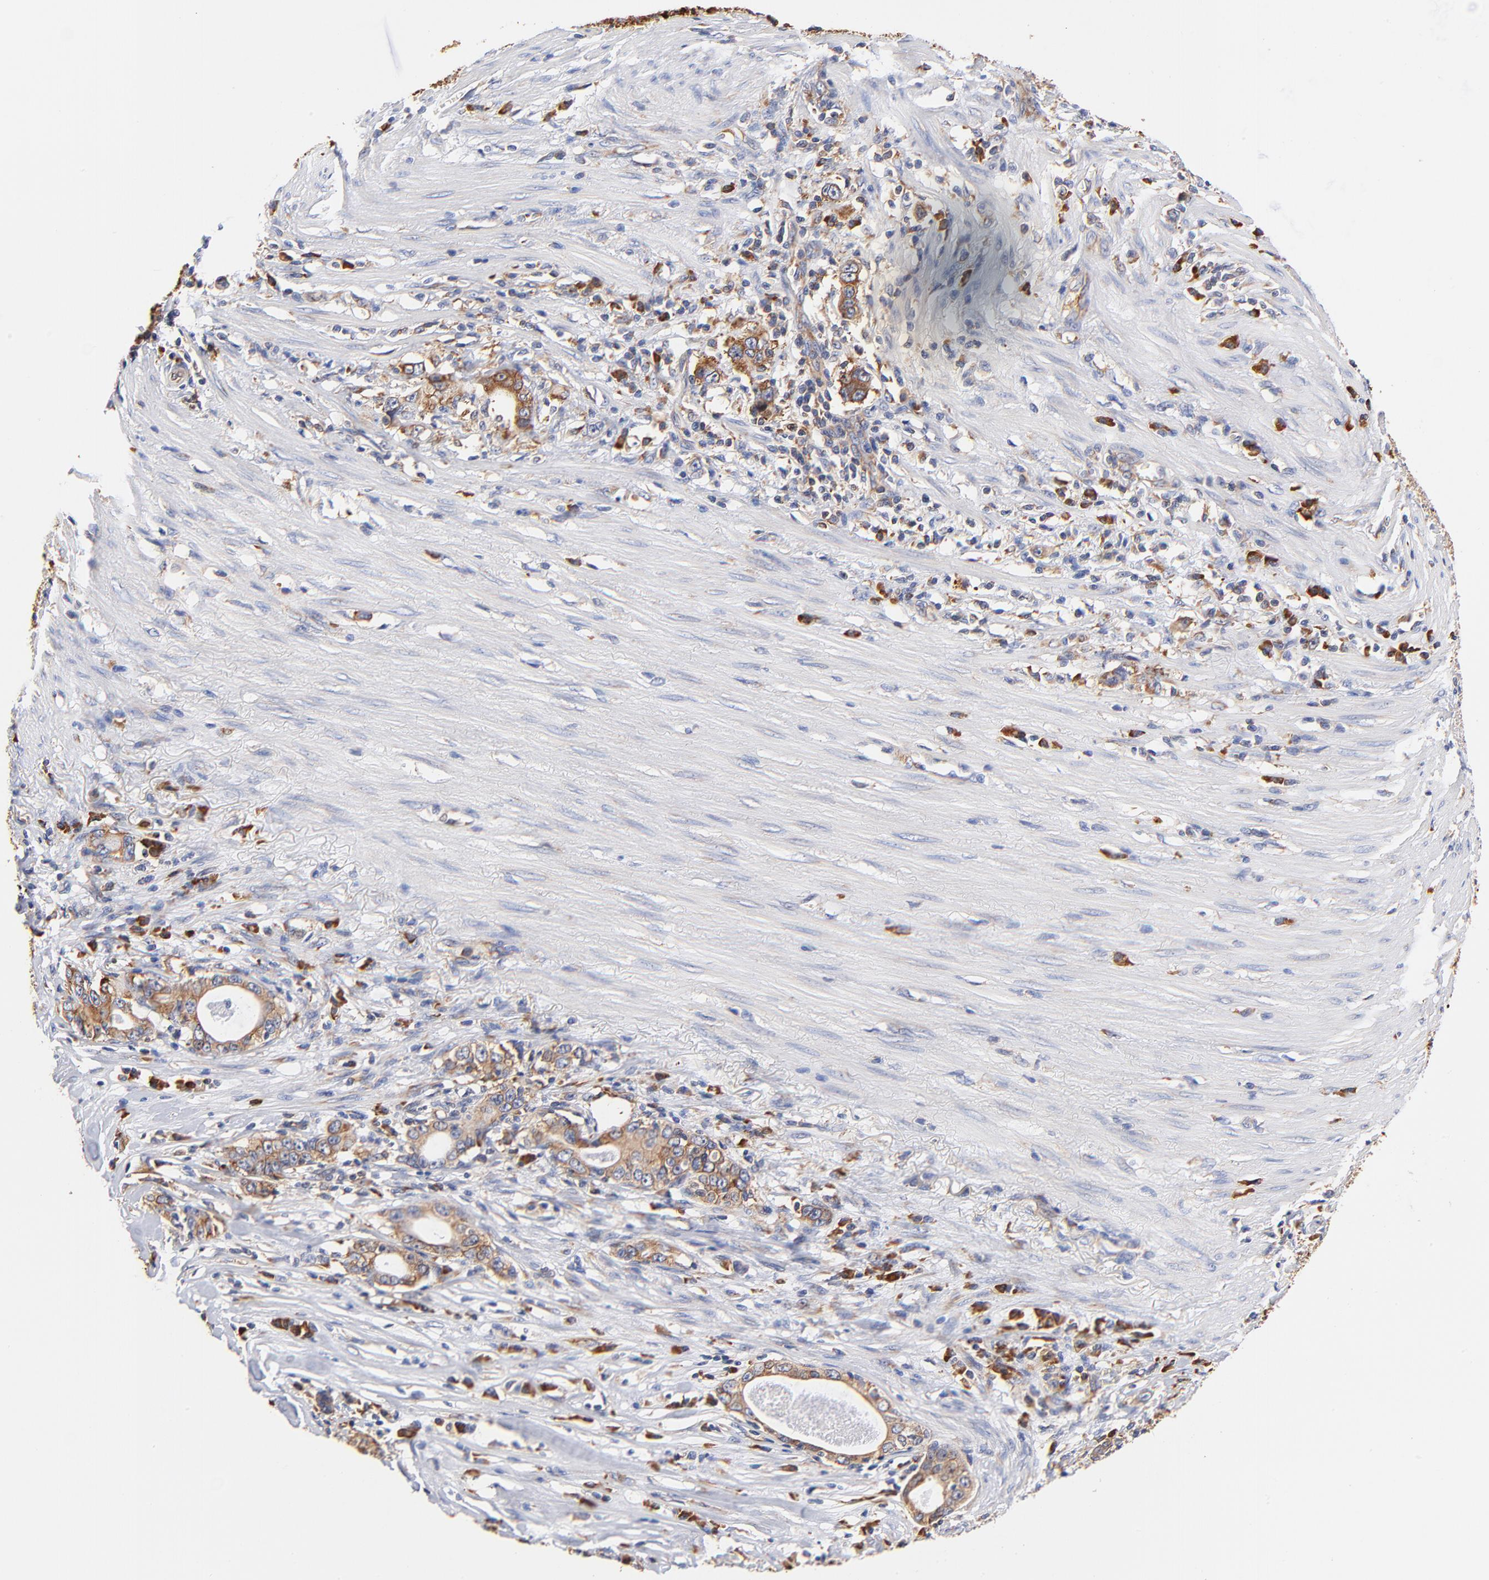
{"staining": {"intensity": "moderate", "quantity": ">75%", "location": "cytoplasmic/membranous"}, "tissue": "stomach cancer", "cell_type": "Tumor cells", "image_type": "cancer", "snomed": [{"axis": "morphology", "description": "Adenocarcinoma, NOS"}, {"axis": "topography", "description": "Stomach, lower"}], "caption": "Tumor cells demonstrate medium levels of moderate cytoplasmic/membranous staining in approximately >75% of cells in human stomach cancer.", "gene": "RPL27", "patient": {"sex": "female", "age": 72}}